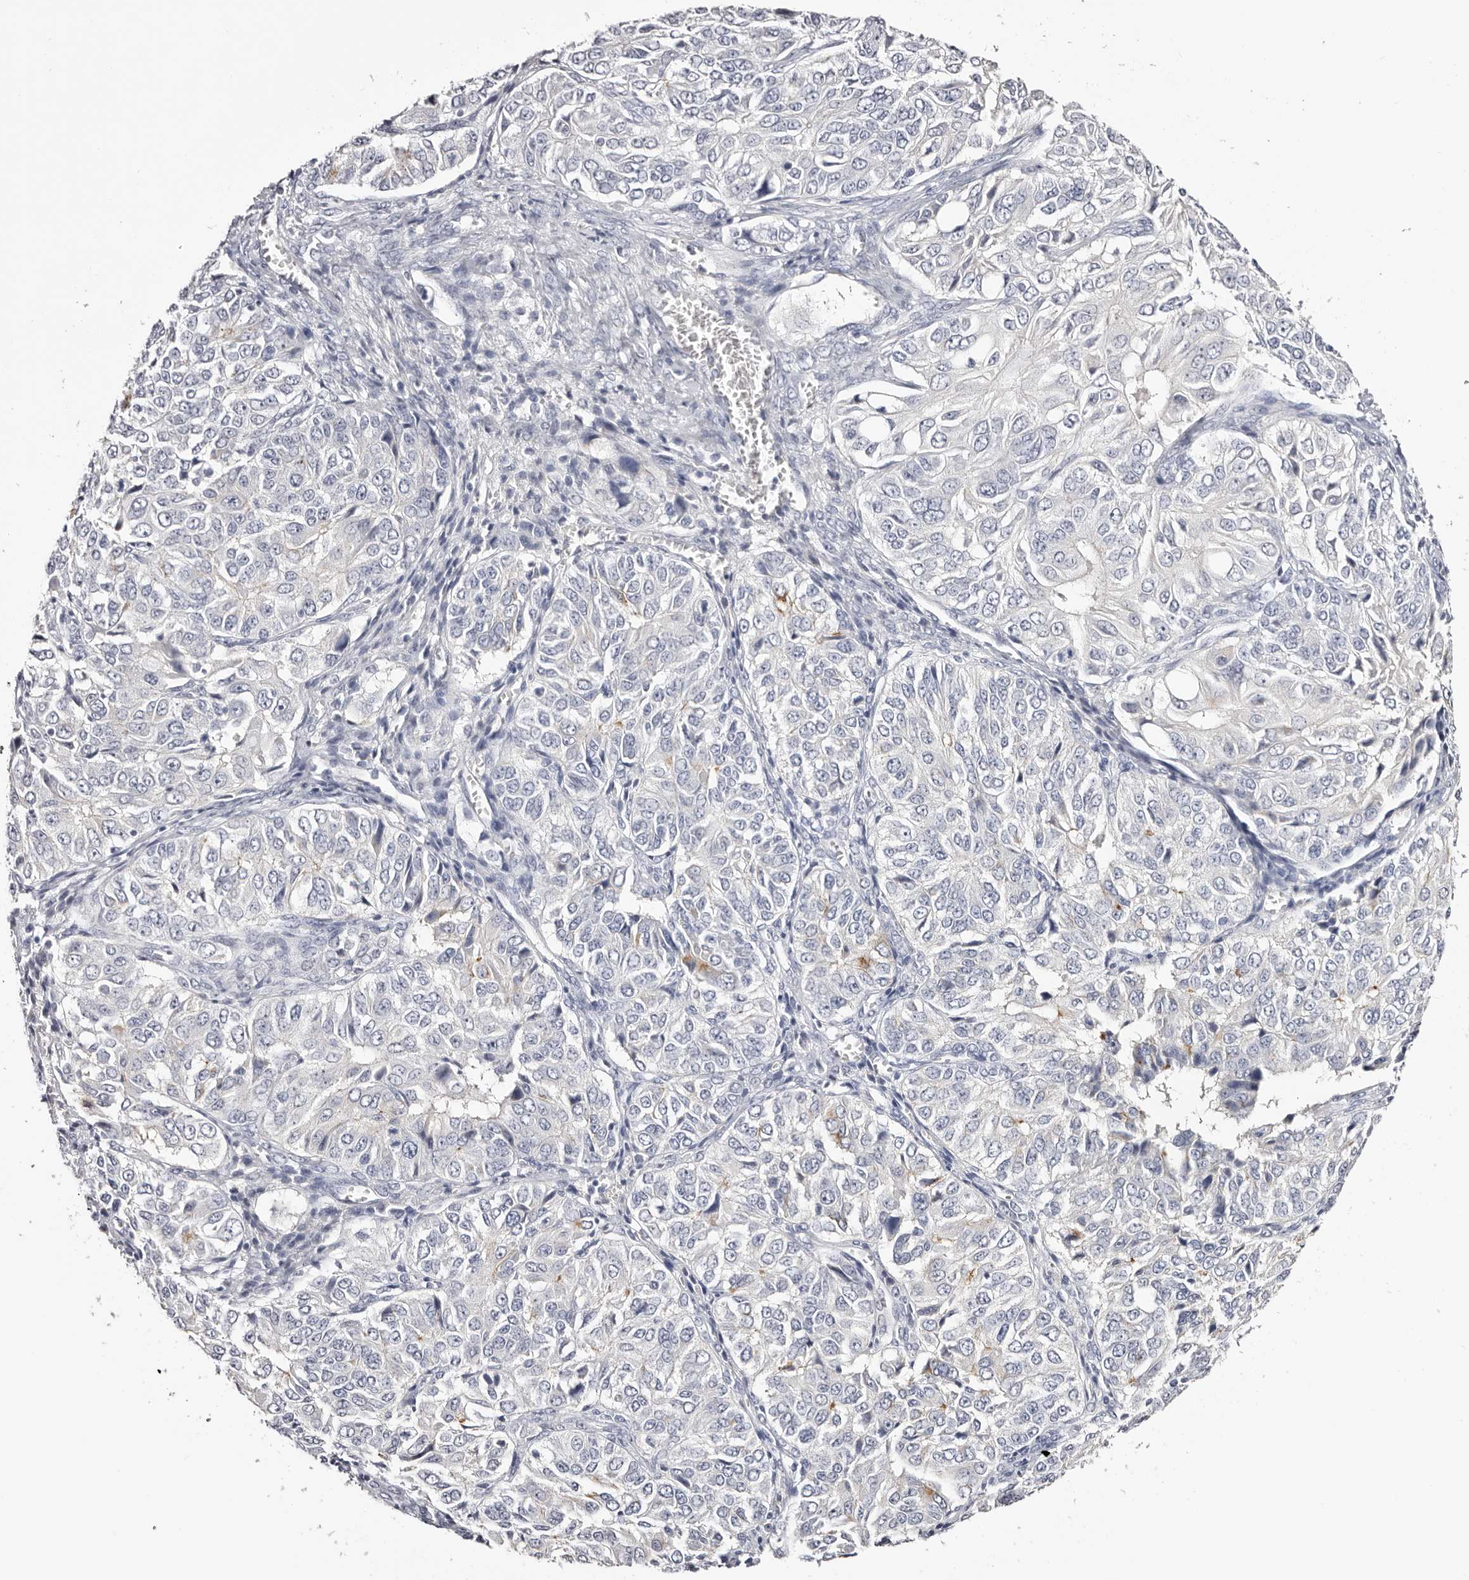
{"staining": {"intensity": "negative", "quantity": "none", "location": "none"}, "tissue": "ovarian cancer", "cell_type": "Tumor cells", "image_type": "cancer", "snomed": [{"axis": "morphology", "description": "Carcinoma, endometroid"}, {"axis": "topography", "description": "Ovary"}], "caption": "This is an immunohistochemistry (IHC) micrograph of endometroid carcinoma (ovarian). There is no positivity in tumor cells.", "gene": "AKNAD1", "patient": {"sex": "female", "age": 51}}